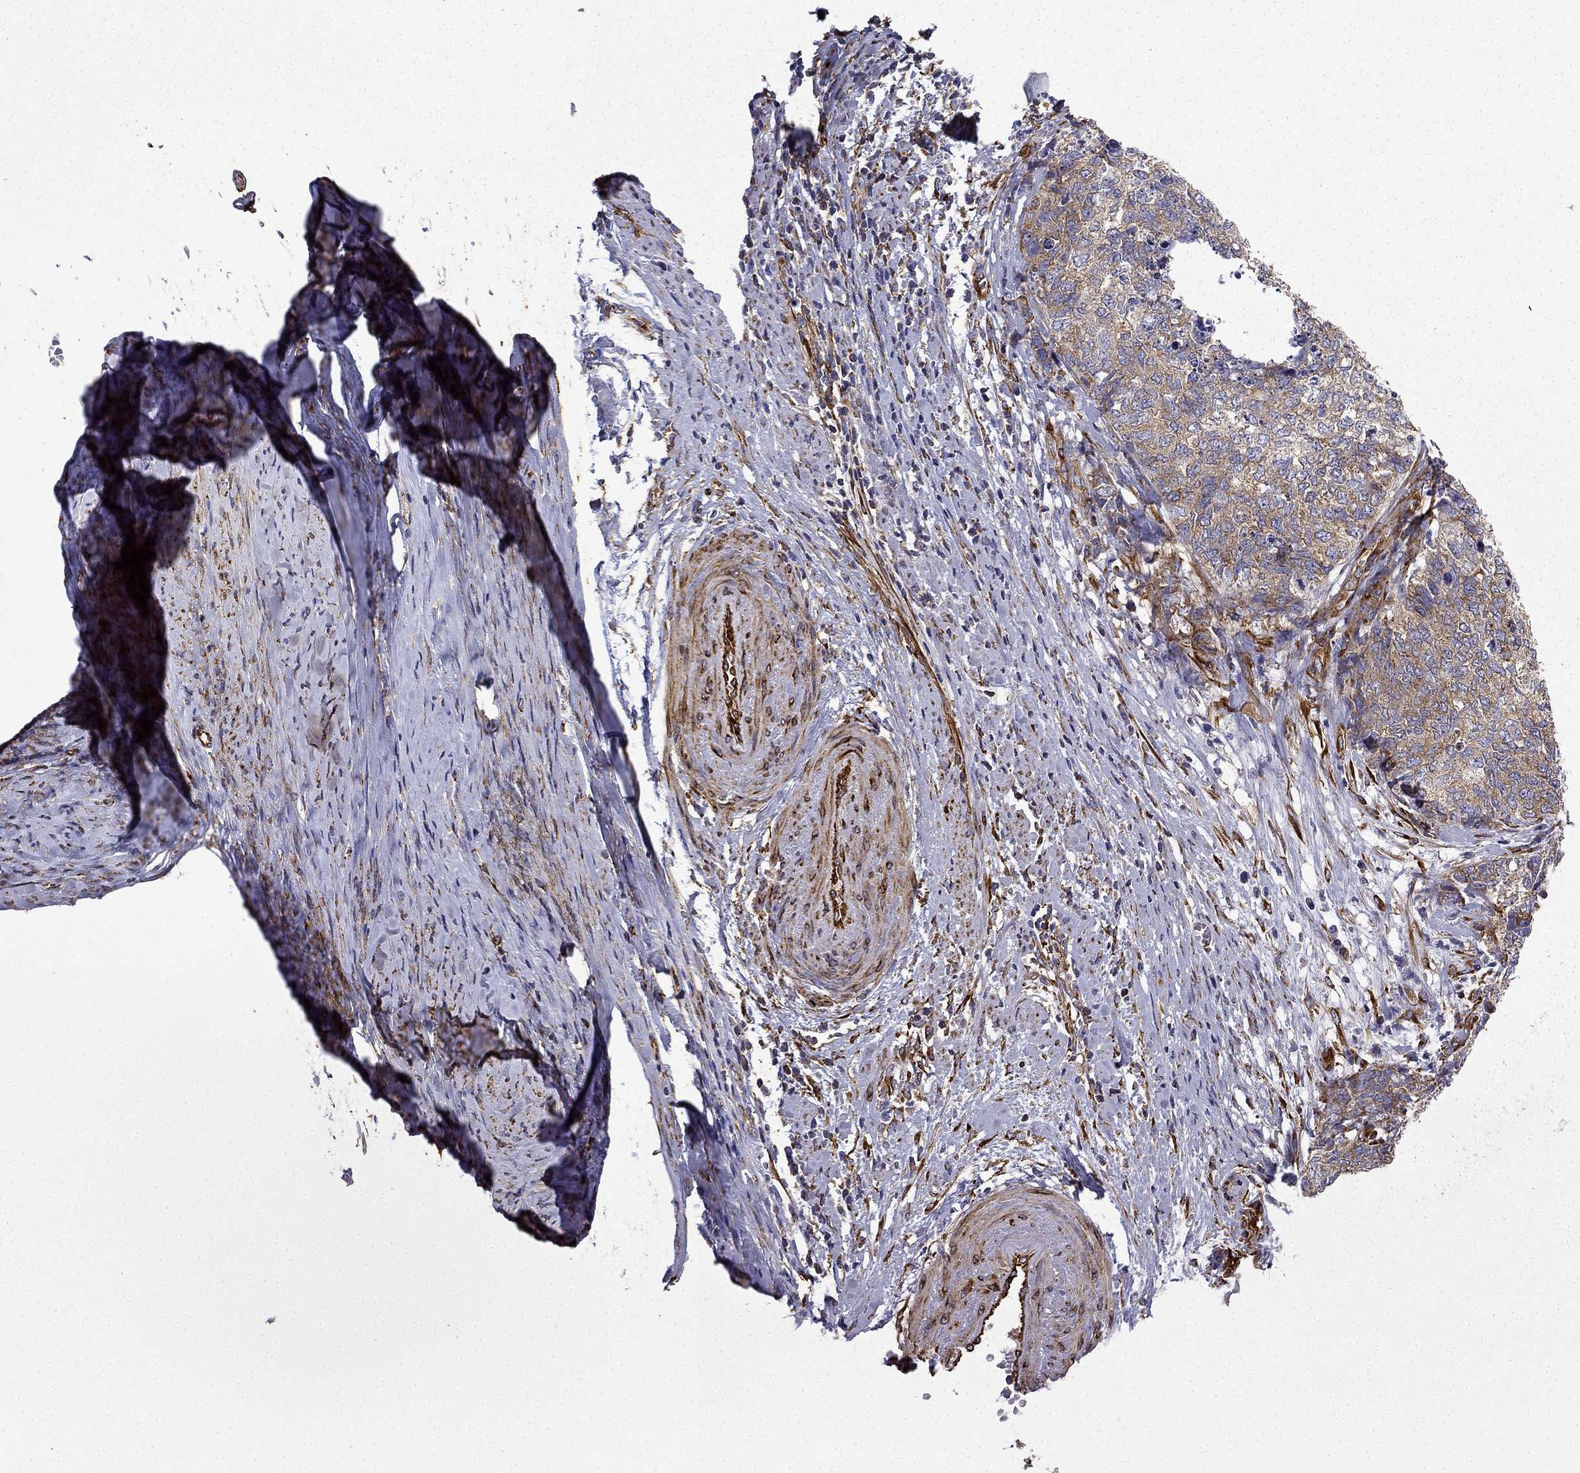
{"staining": {"intensity": "moderate", "quantity": ">75%", "location": "cytoplasmic/membranous"}, "tissue": "cervical cancer", "cell_type": "Tumor cells", "image_type": "cancer", "snomed": [{"axis": "morphology", "description": "Squamous cell carcinoma, NOS"}, {"axis": "topography", "description": "Cervix"}], "caption": "There is medium levels of moderate cytoplasmic/membranous expression in tumor cells of cervical squamous cell carcinoma, as demonstrated by immunohistochemical staining (brown color).", "gene": "MAP4", "patient": {"sex": "female", "age": 63}}